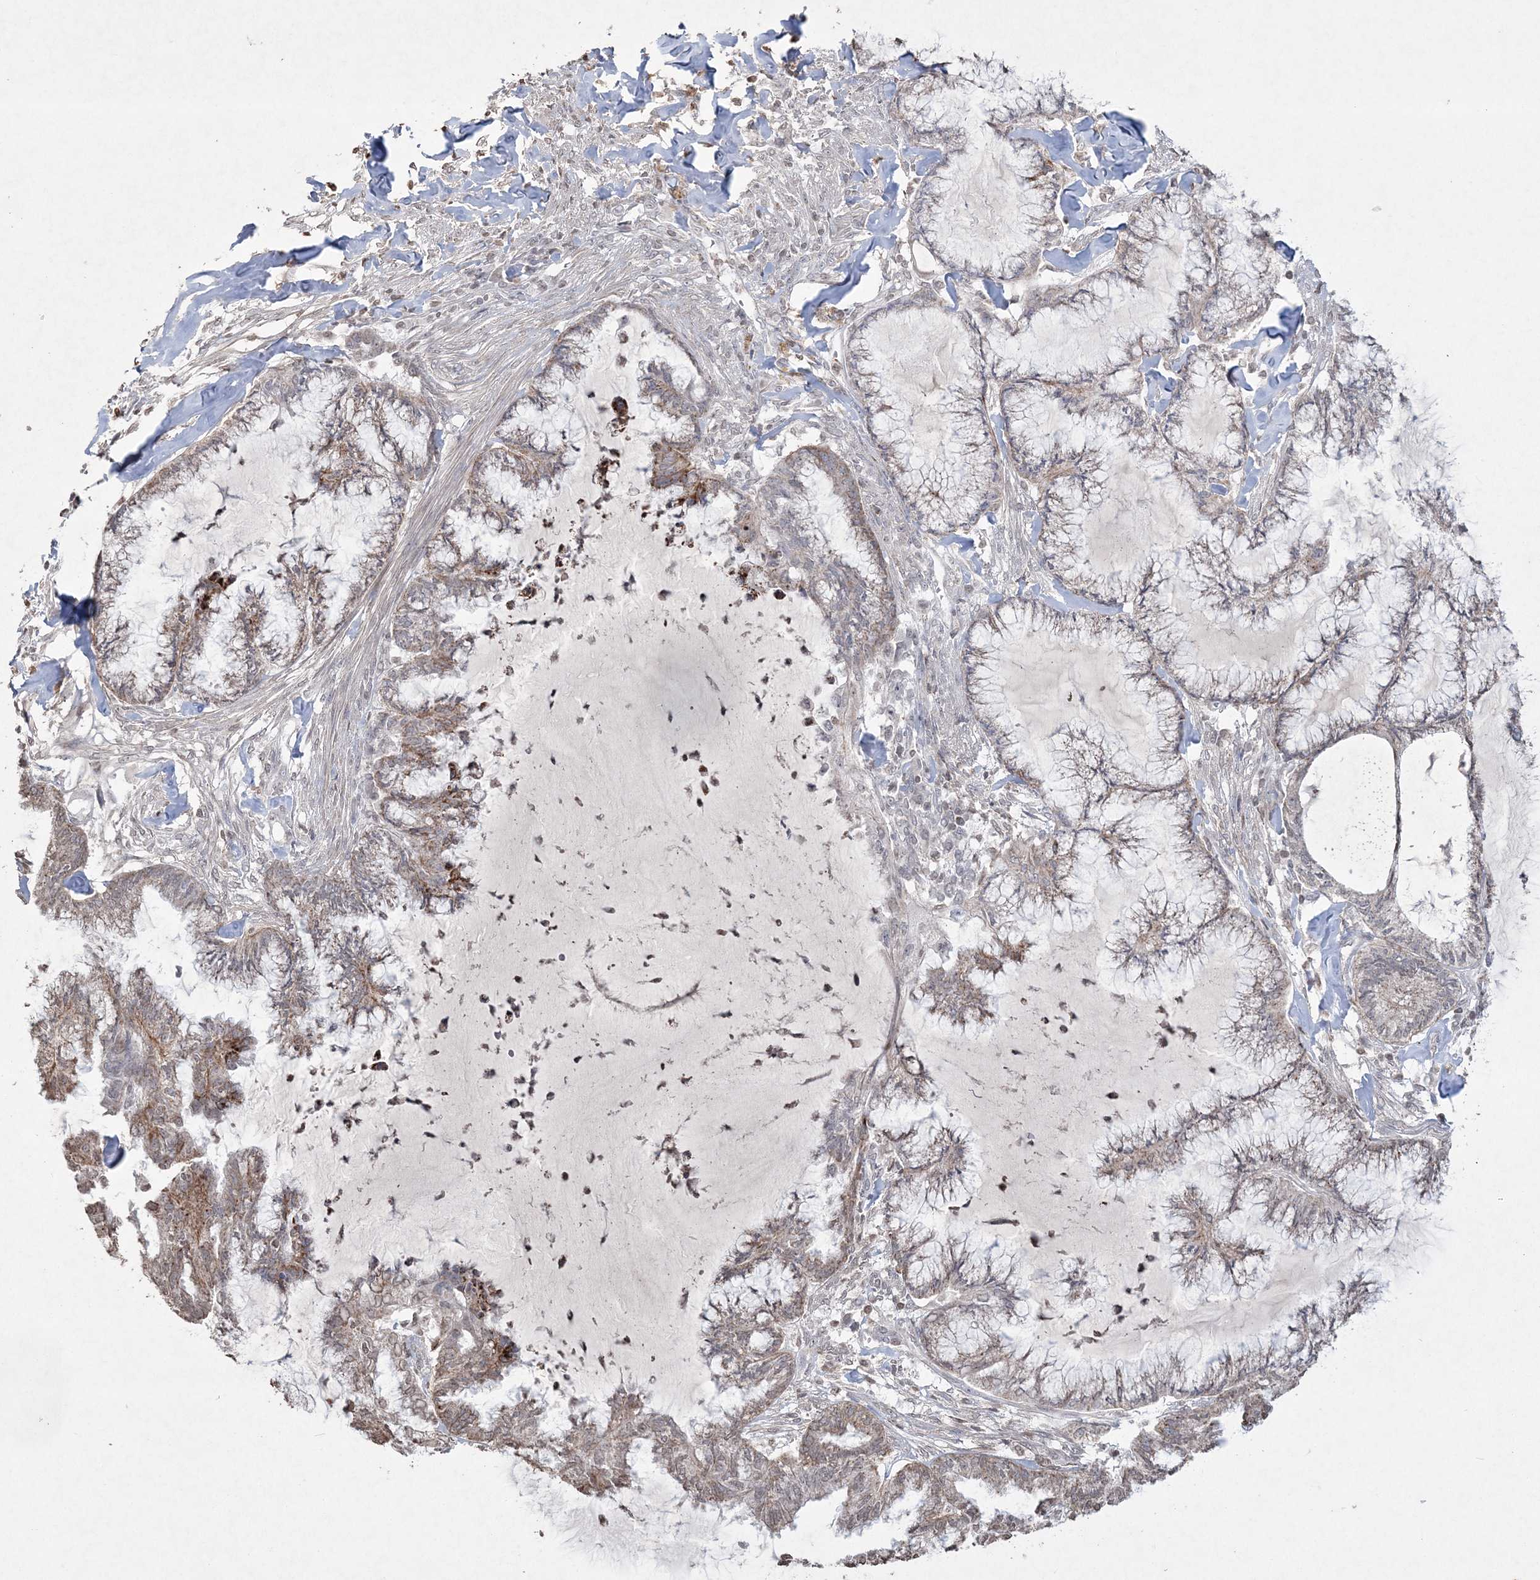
{"staining": {"intensity": "moderate", "quantity": "<25%", "location": "cytoplasmic/membranous"}, "tissue": "endometrial cancer", "cell_type": "Tumor cells", "image_type": "cancer", "snomed": [{"axis": "morphology", "description": "Adenocarcinoma, NOS"}, {"axis": "topography", "description": "Endometrium"}], "caption": "Endometrial cancer (adenocarcinoma) was stained to show a protein in brown. There is low levels of moderate cytoplasmic/membranous expression in about <25% of tumor cells.", "gene": "TTC7A", "patient": {"sex": "female", "age": 86}}